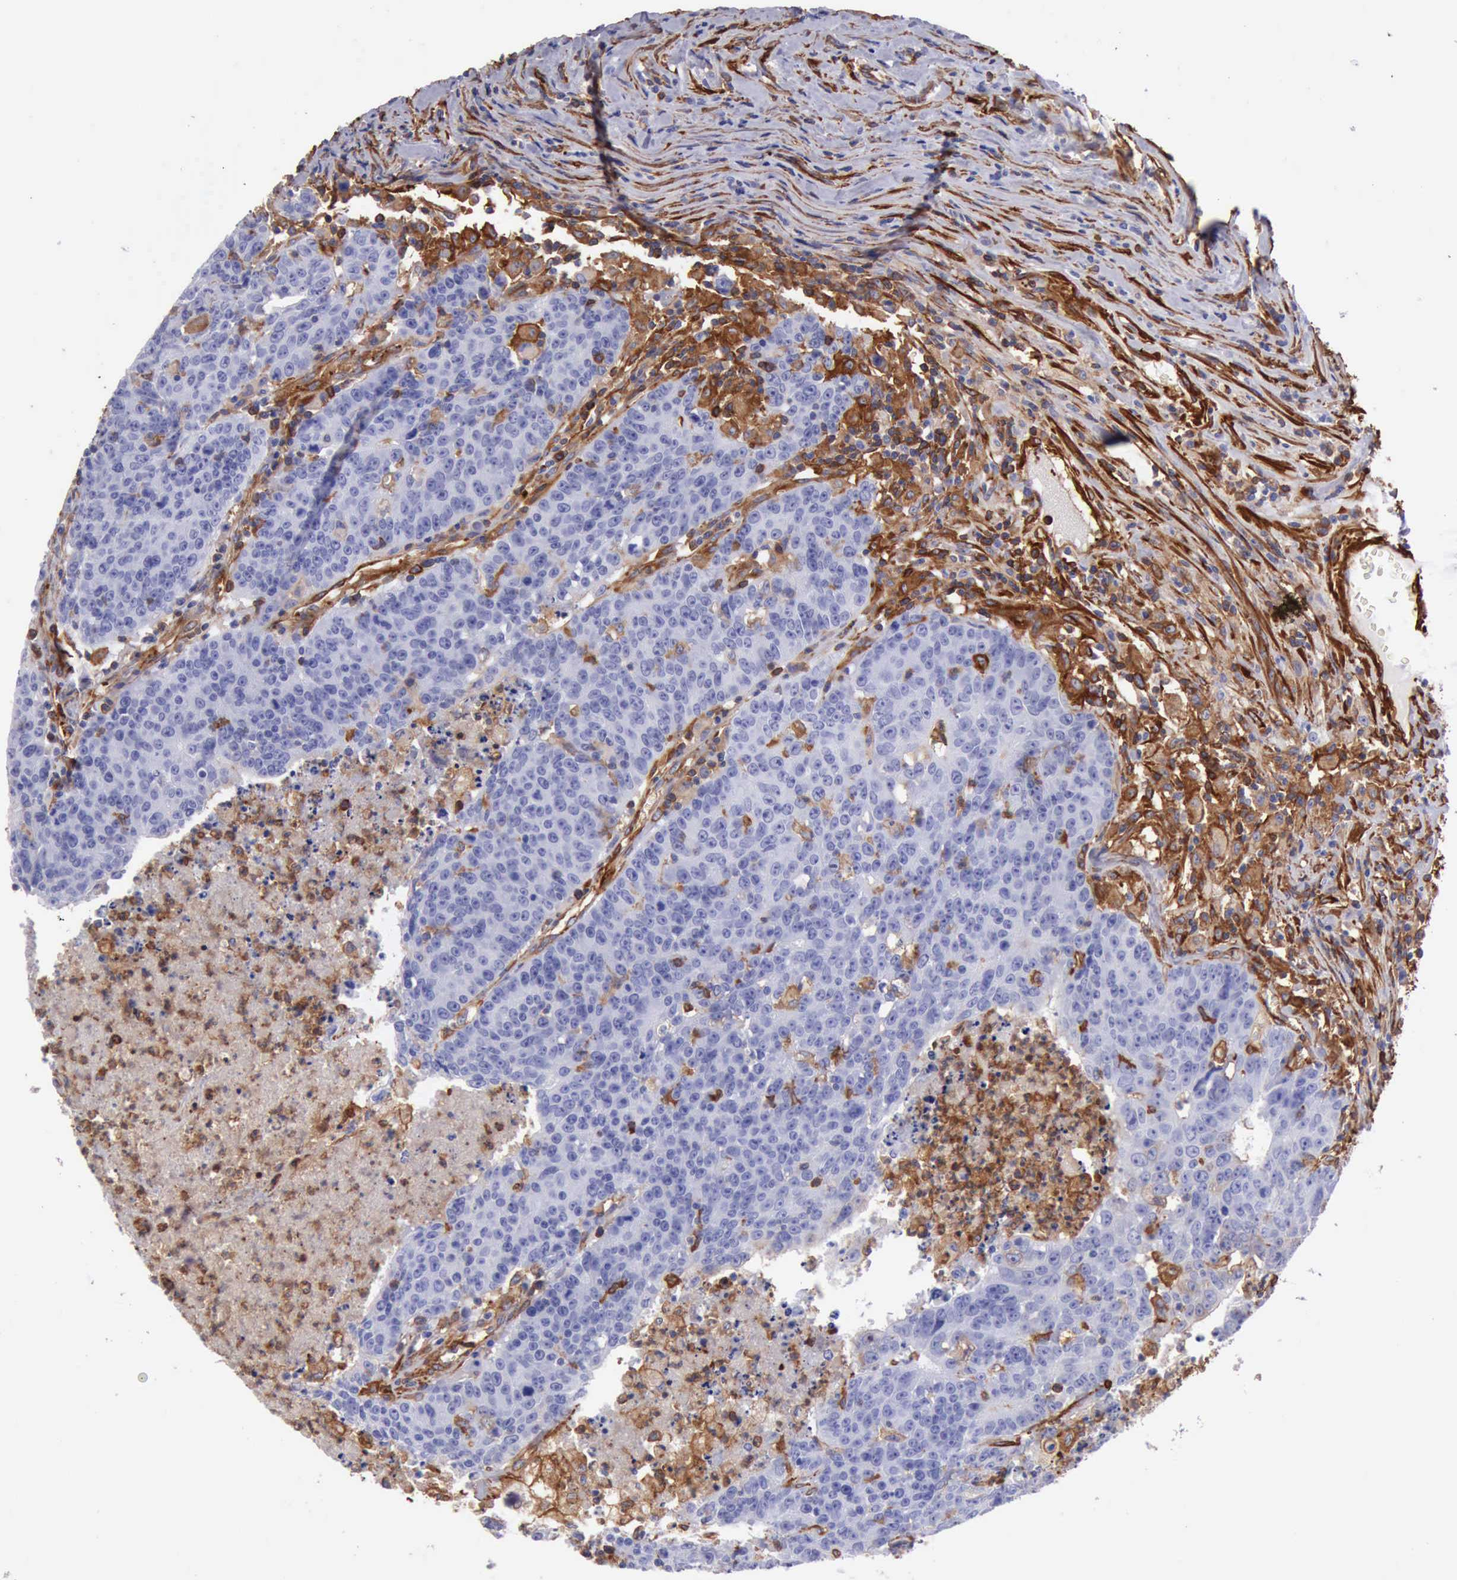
{"staining": {"intensity": "negative", "quantity": "none", "location": "none"}, "tissue": "colorectal cancer", "cell_type": "Tumor cells", "image_type": "cancer", "snomed": [{"axis": "morphology", "description": "Adenocarcinoma, NOS"}, {"axis": "topography", "description": "Colon"}], "caption": "An image of colorectal adenocarcinoma stained for a protein shows no brown staining in tumor cells.", "gene": "FLNA", "patient": {"sex": "female", "age": 53}}